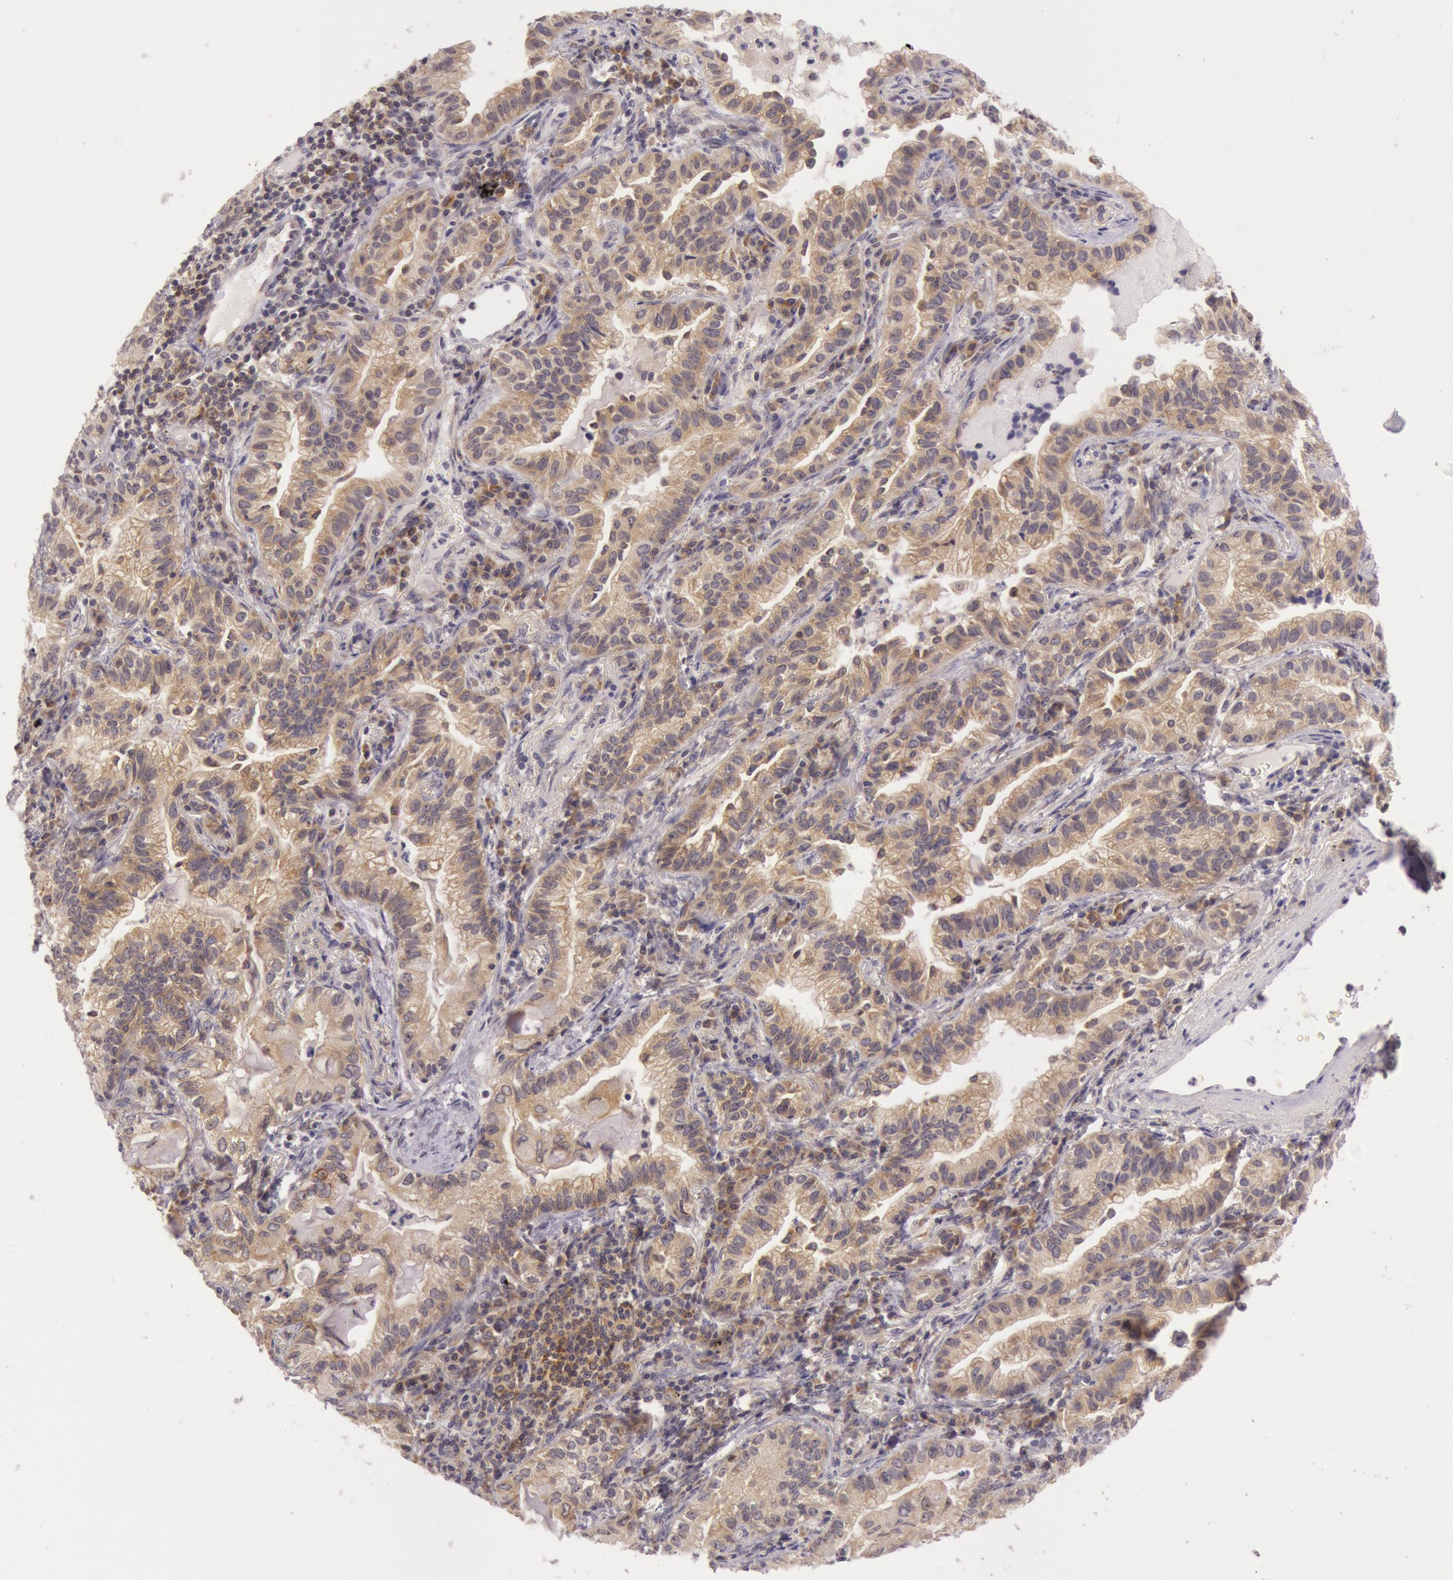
{"staining": {"intensity": "moderate", "quantity": ">75%", "location": "cytoplasmic/membranous"}, "tissue": "lung cancer", "cell_type": "Tumor cells", "image_type": "cancer", "snomed": [{"axis": "morphology", "description": "Adenocarcinoma, NOS"}, {"axis": "topography", "description": "Lung"}], "caption": "DAB immunohistochemical staining of adenocarcinoma (lung) reveals moderate cytoplasmic/membranous protein expression in approximately >75% of tumor cells.", "gene": "CDK16", "patient": {"sex": "female", "age": 50}}